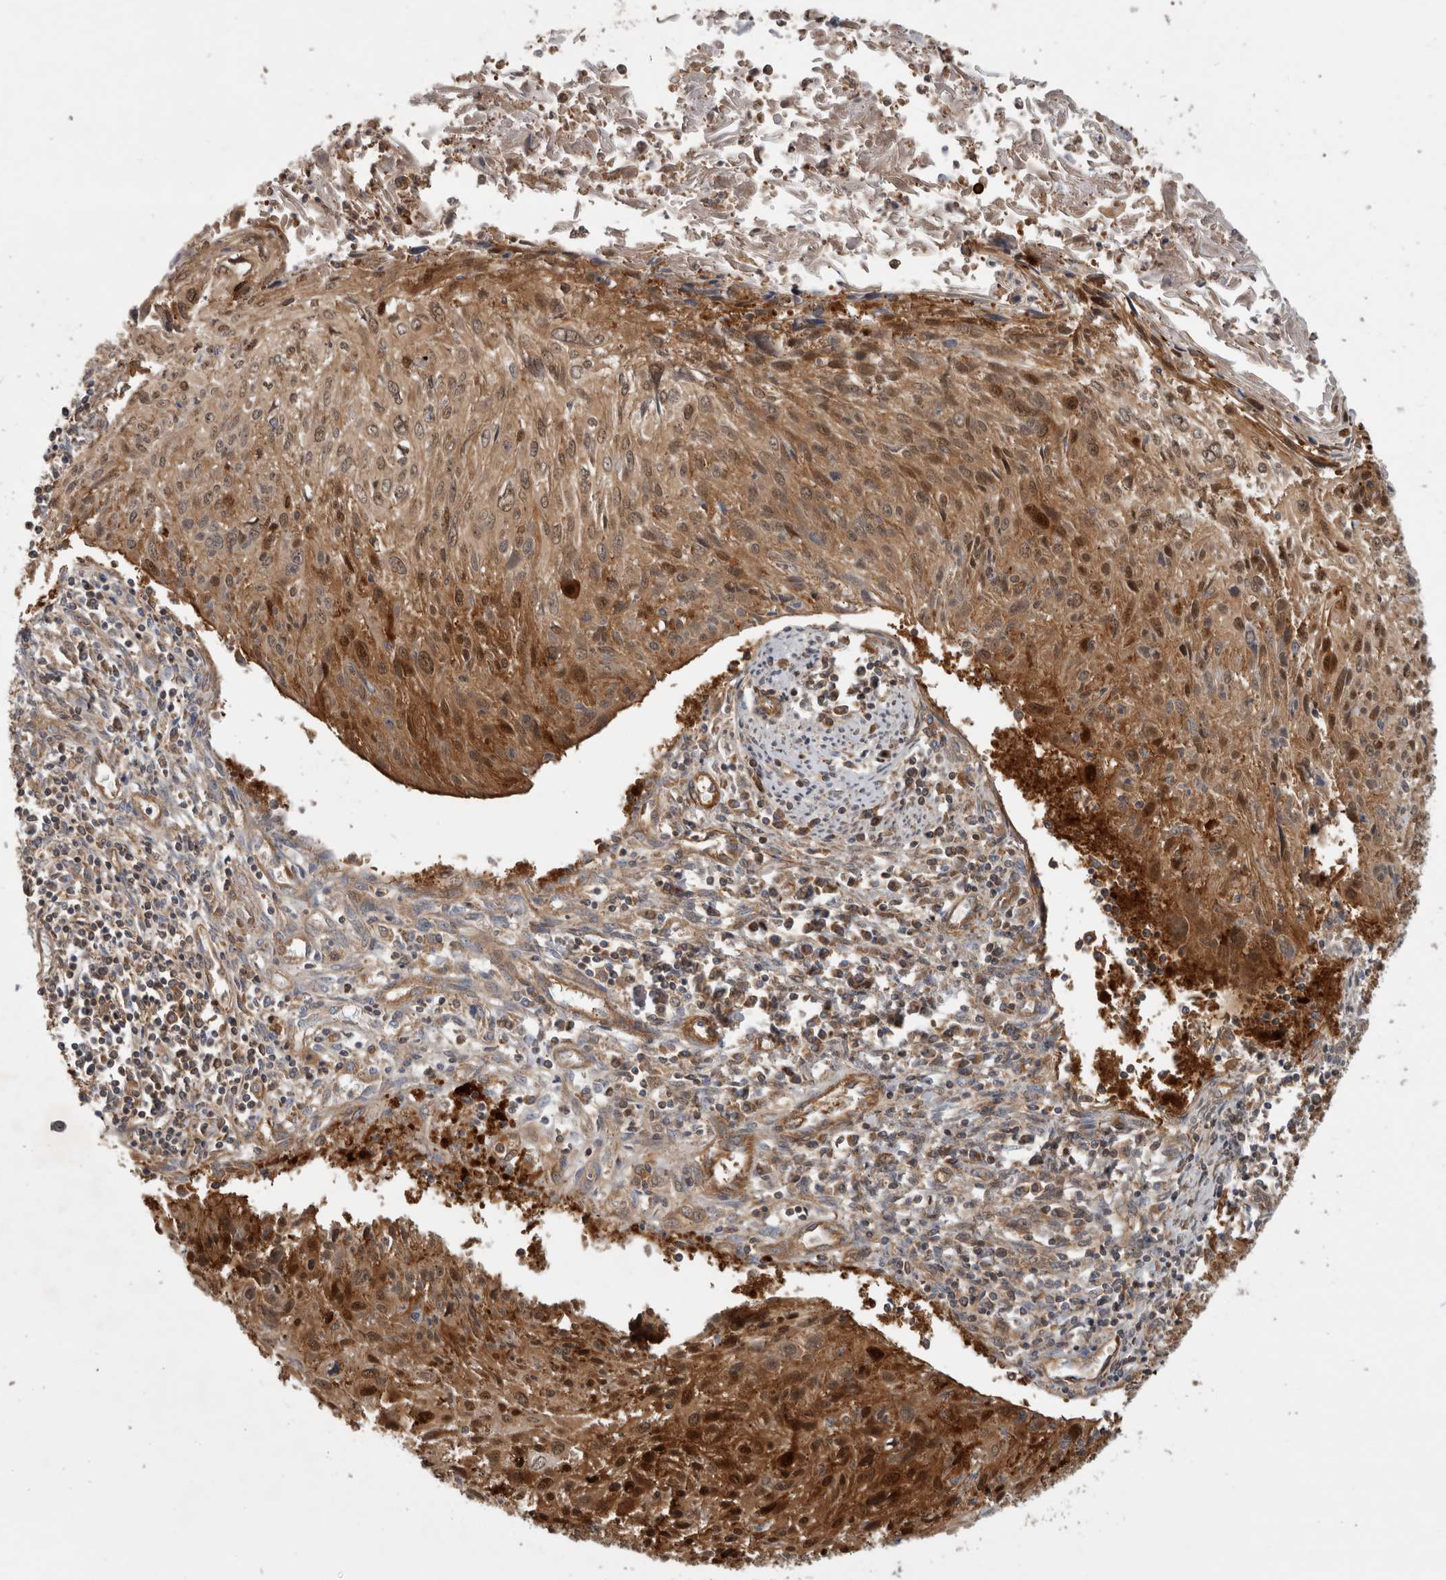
{"staining": {"intensity": "strong", "quantity": ">75%", "location": "cytoplasmic/membranous,nuclear"}, "tissue": "cervical cancer", "cell_type": "Tumor cells", "image_type": "cancer", "snomed": [{"axis": "morphology", "description": "Squamous cell carcinoma, NOS"}, {"axis": "topography", "description": "Cervix"}], "caption": "This is an image of IHC staining of cervical cancer, which shows strong staining in the cytoplasmic/membranous and nuclear of tumor cells.", "gene": "SFXN2", "patient": {"sex": "female", "age": 51}}